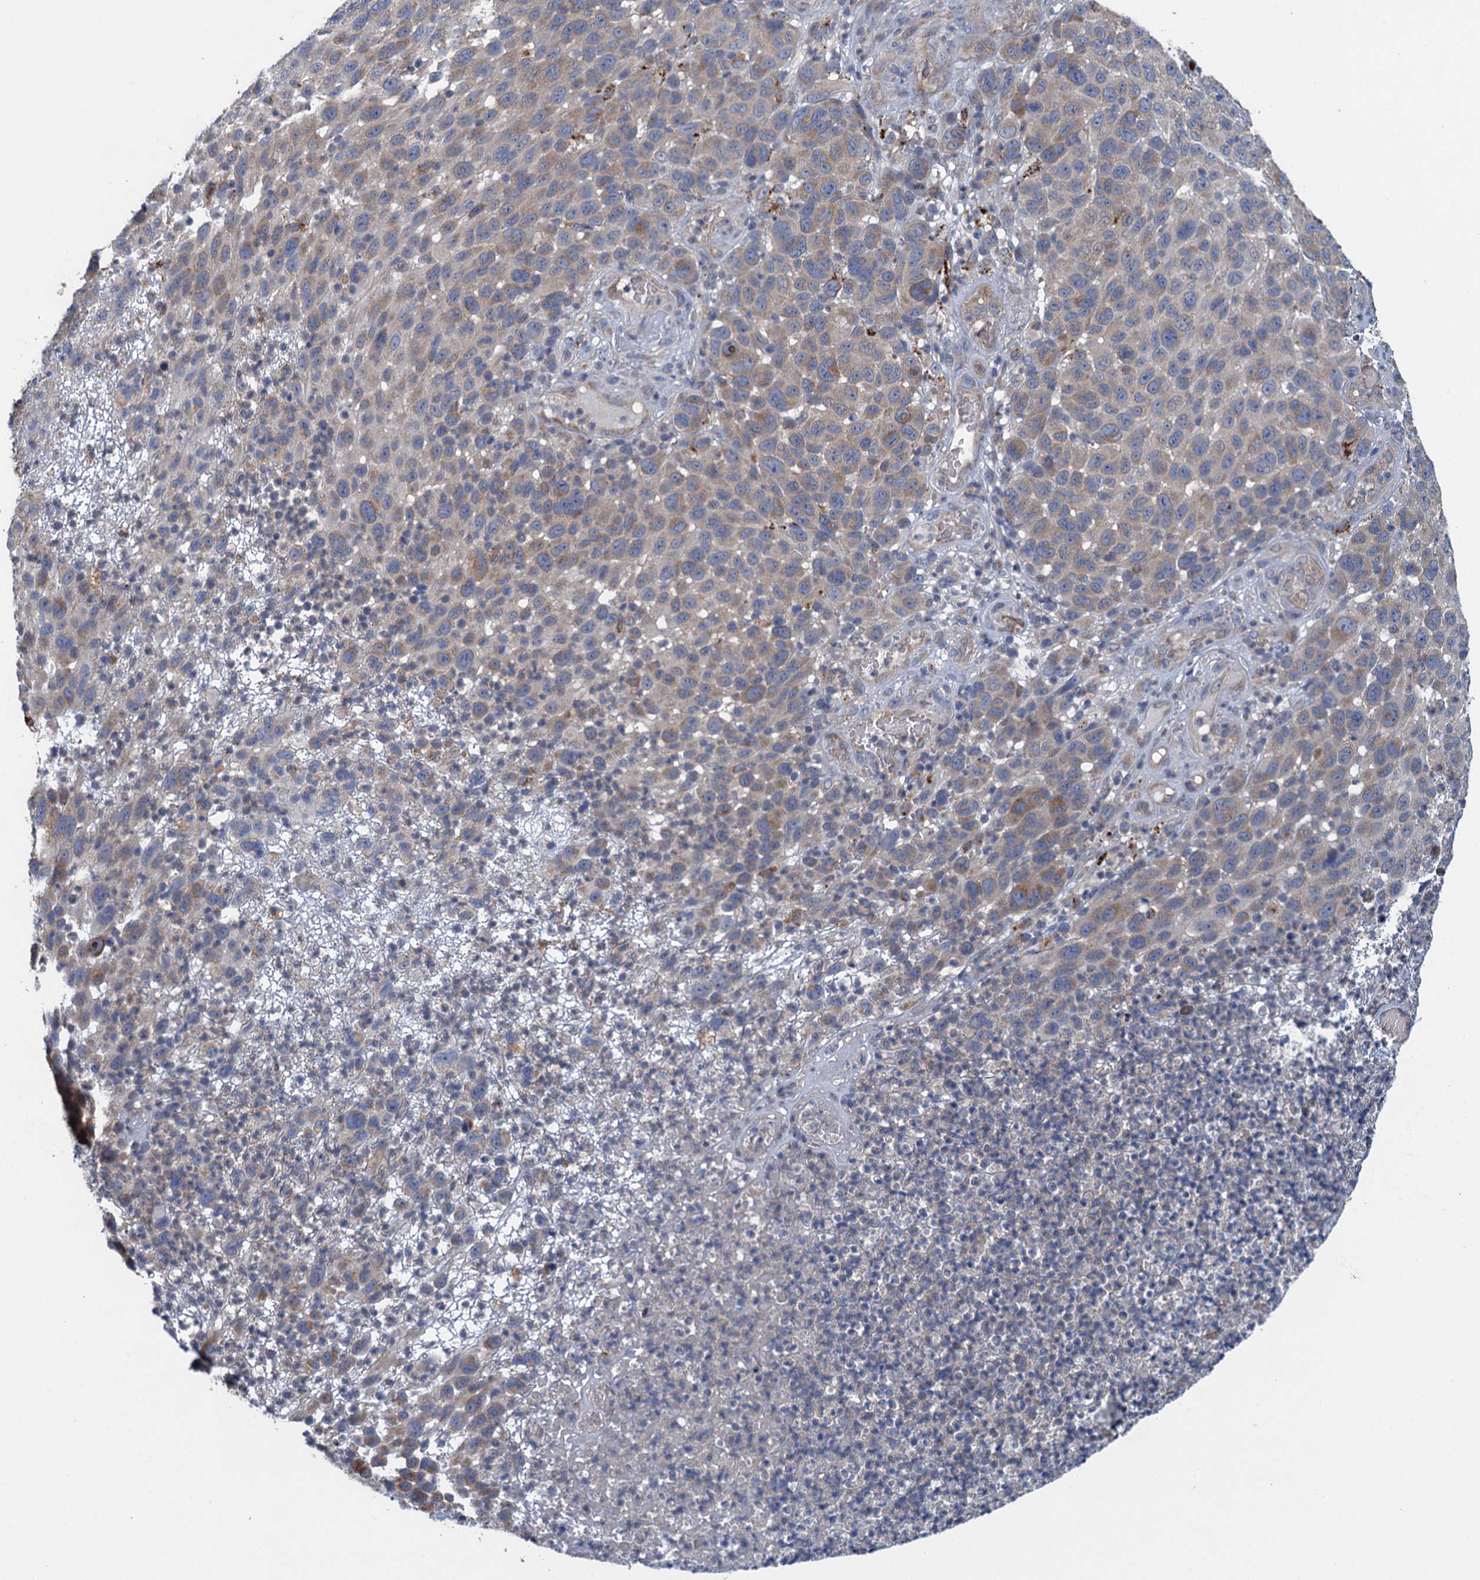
{"staining": {"intensity": "weak", "quantity": "<25%", "location": "cytoplasmic/membranous"}, "tissue": "melanoma", "cell_type": "Tumor cells", "image_type": "cancer", "snomed": [{"axis": "morphology", "description": "Malignant melanoma, NOS"}, {"axis": "topography", "description": "Skin"}], "caption": "A micrograph of melanoma stained for a protein shows no brown staining in tumor cells.", "gene": "KBTBD8", "patient": {"sex": "male", "age": 49}}